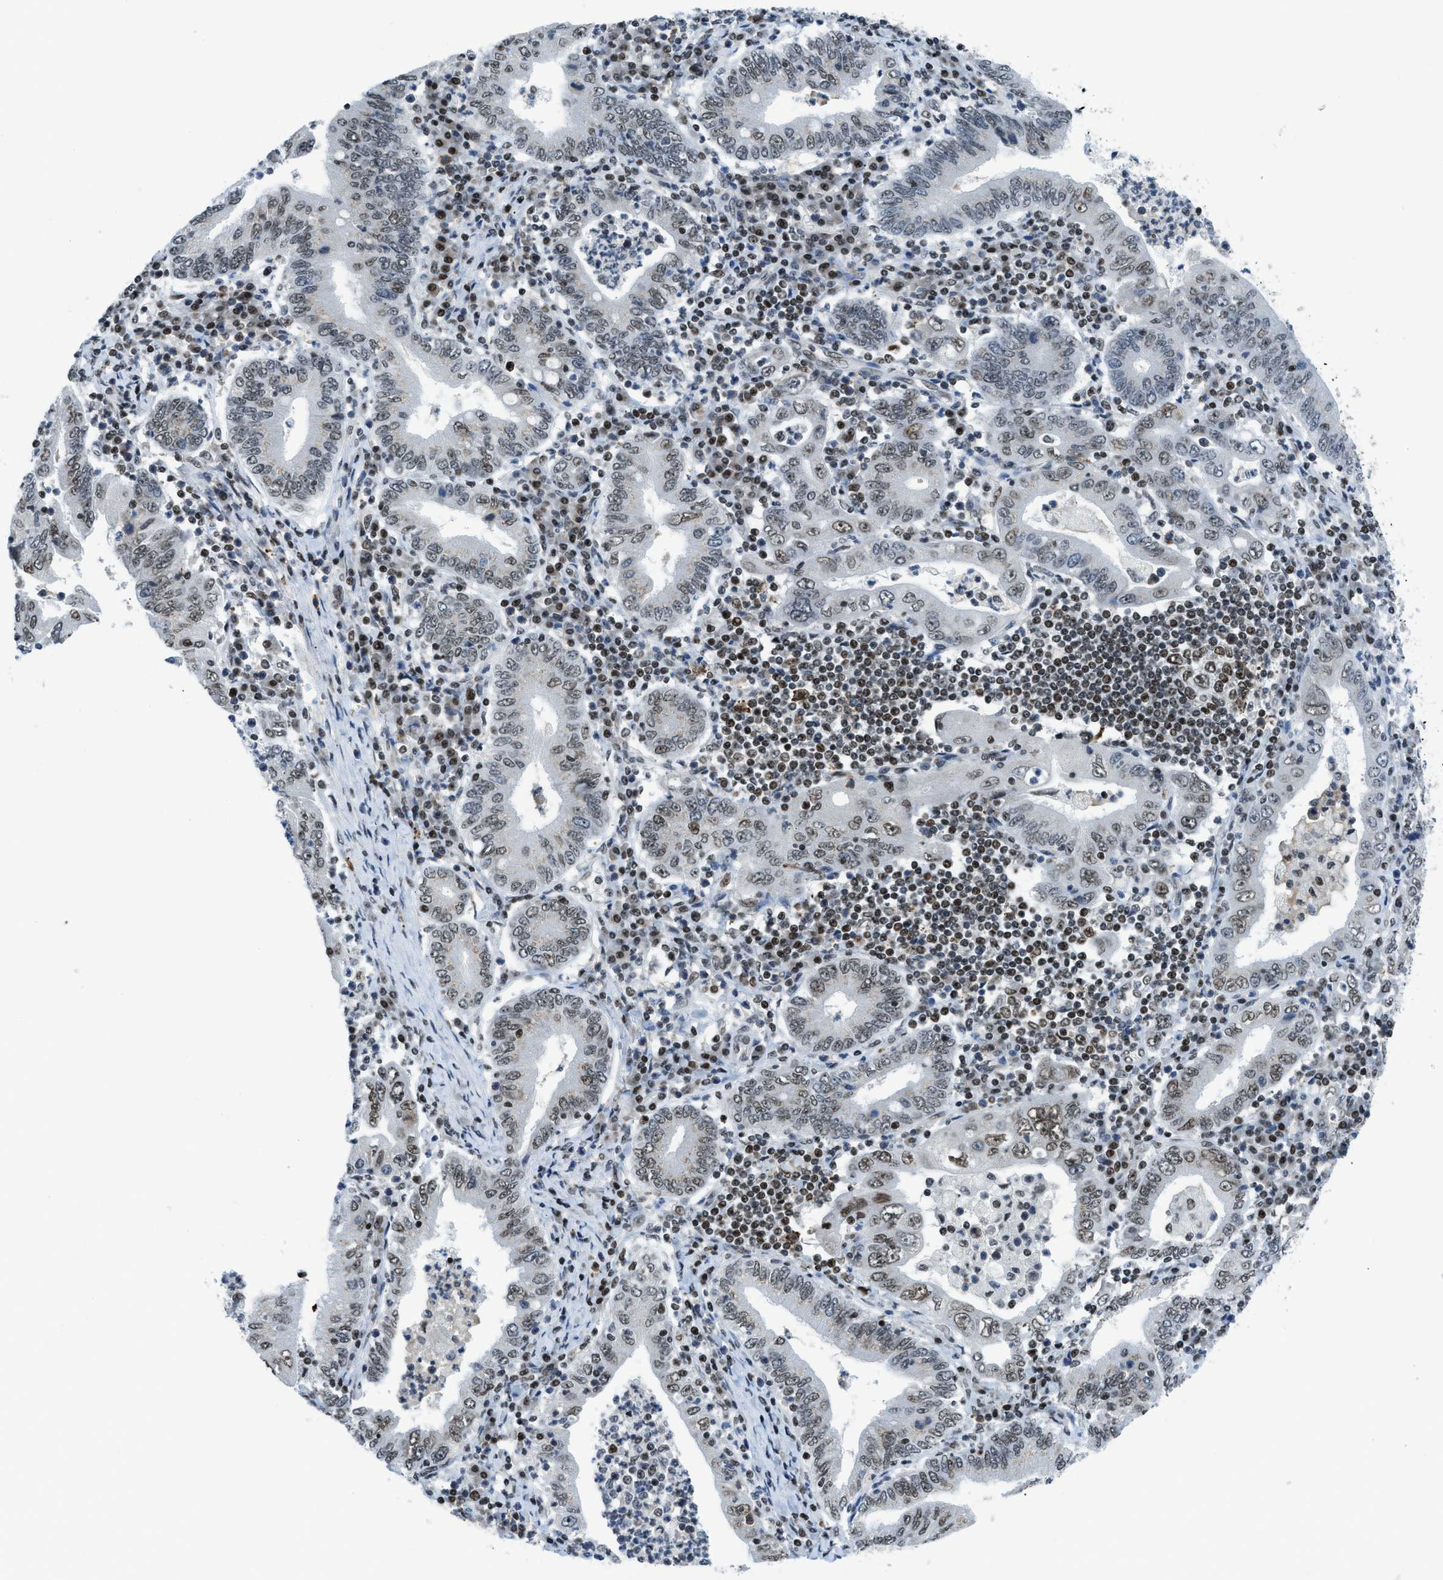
{"staining": {"intensity": "moderate", "quantity": "25%-75%", "location": "nuclear"}, "tissue": "stomach cancer", "cell_type": "Tumor cells", "image_type": "cancer", "snomed": [{"axis": "morphology", "description": "Normal tissue, NOS"}, {"axis": "morphology", "description": "Adenocarcinoma, NOS"}, {"axis": "topography", "description": "Esophagus"}, {"axis": "topography", "description": "Stomach, upper"}, {"axis": "topography", "description": "Peripheral nerve tissue"}], "caption": "Adenocarcinoma (stomach) stained with IHC exhibits moderate nuclear expression in approximately 25%-75% of tumor cells.", "gene": "RAD51B", "patient": {"sex": "male", "age": 62}}